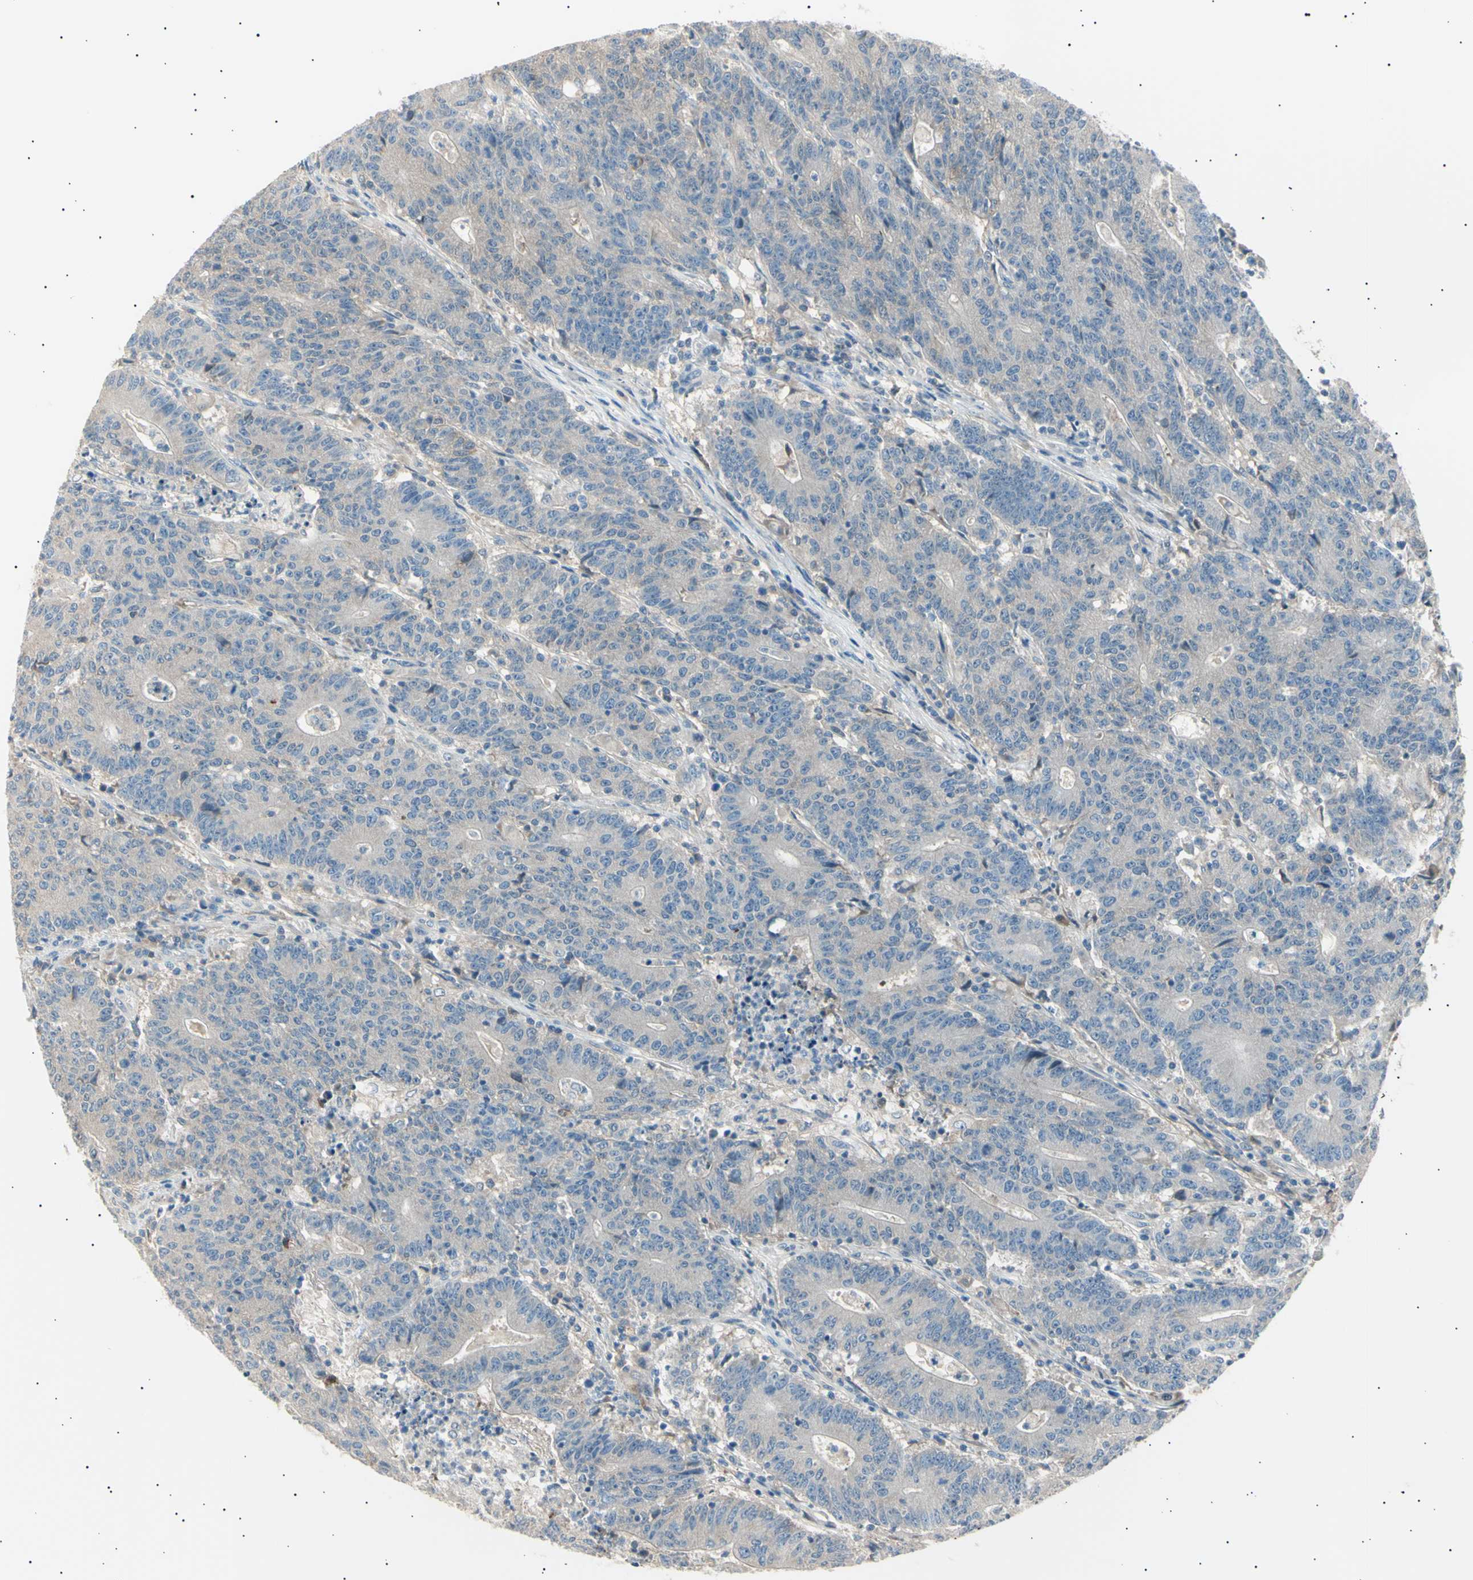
{"staining": {"intensity": "weak", "quantity": "<25%", "location": "cytoplasmic/membranous"}, "tissue": "colorectal cancer", "cell_type": "Tumor cells", "image_type": "cancer", "snomed": [{"axis": "morphology", "description": "Normal tissue, NOS"}, {"axis": "morphology", "description": "Adenocarcinoma, NOS"}, {"axis": "topography", "description": "Colon"}], "caption": "Human colorectal adenocarcinoma stained for a protein using immunohistochemistry reveals no expression in tumor cells.", "gene": "LHPP", "patient": {"sex": "female", "age": 75}}